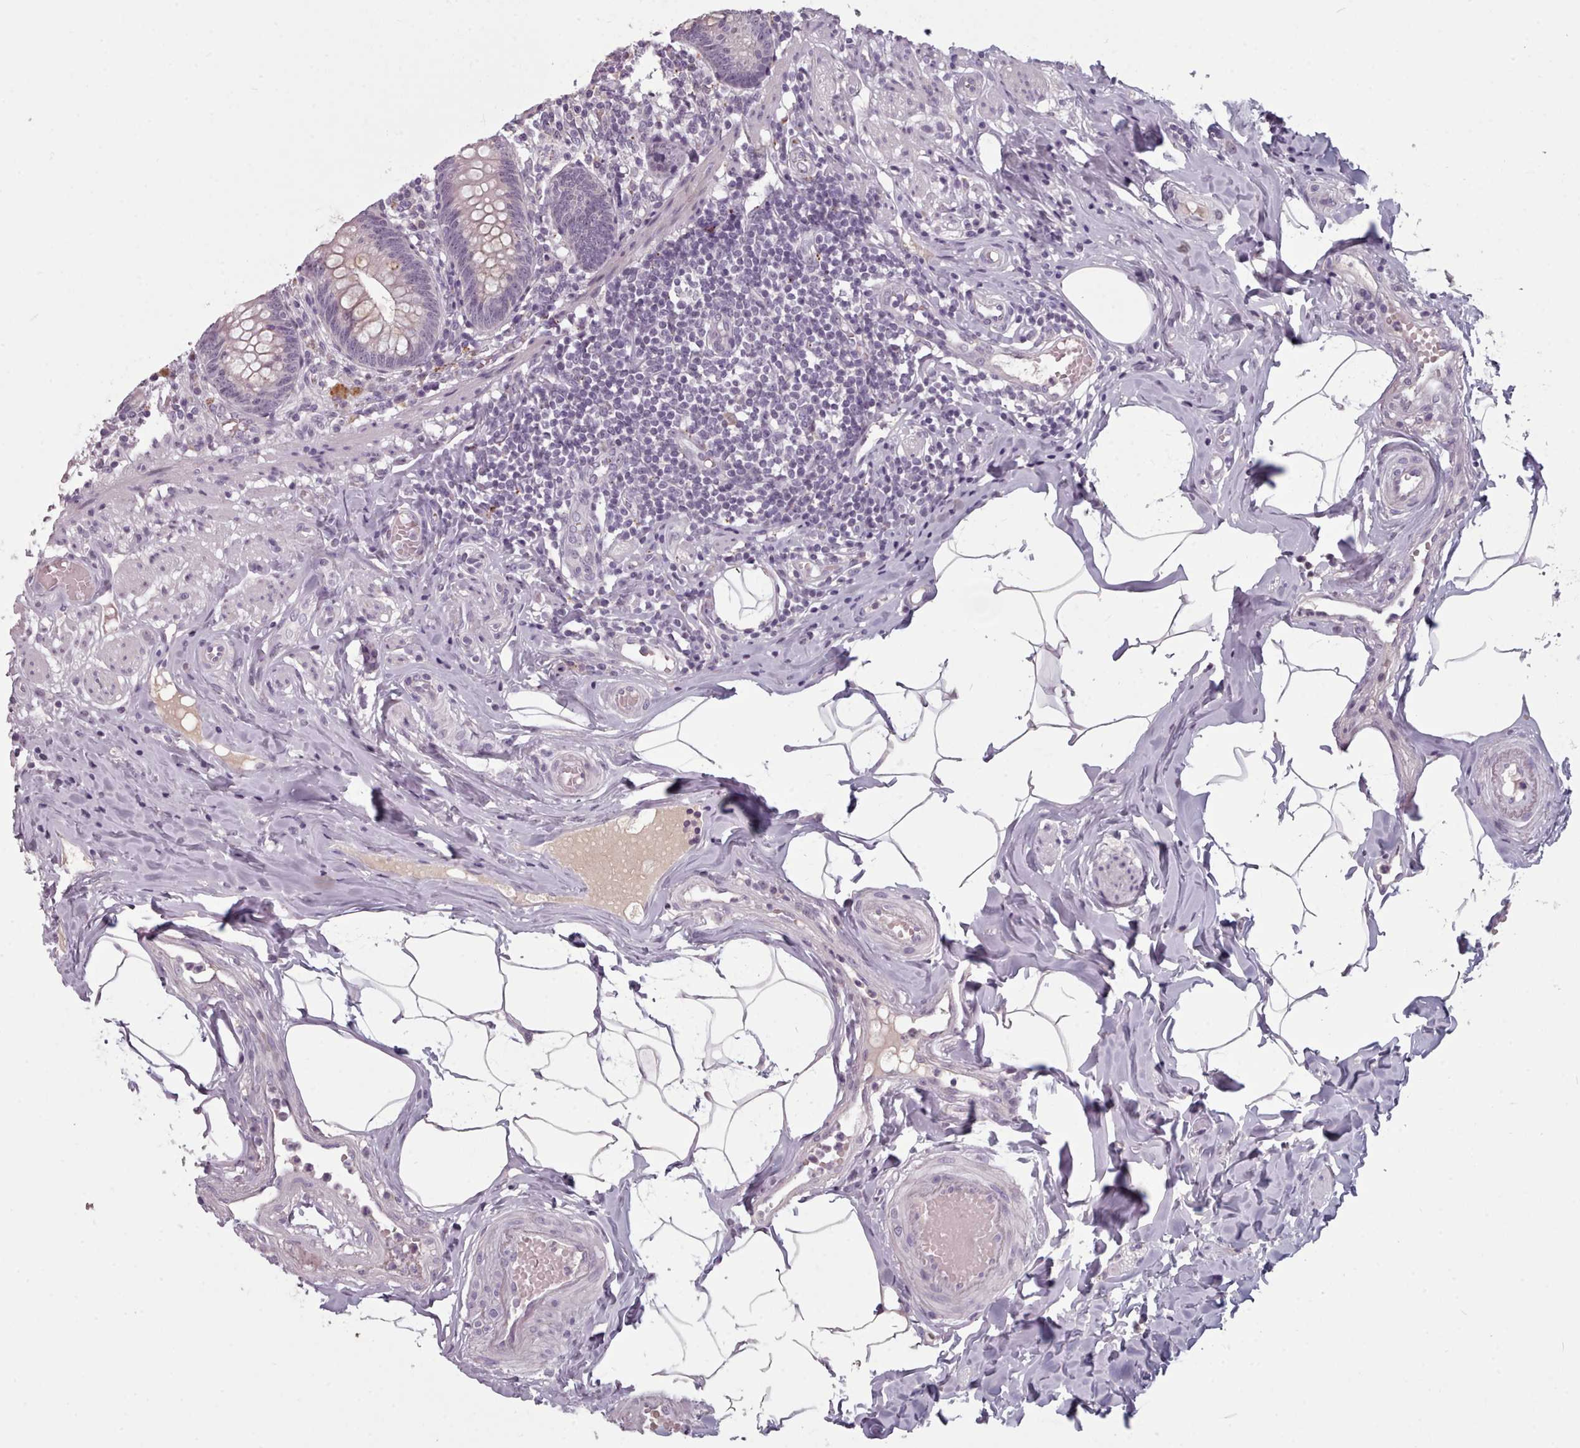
{"staining": {"intensity": "moderate", "quantity": "<25%", "location": "cytoplasmic/membranous"}, "tissue": "appendix", "cell_type": "Glandular cells", "image_type": "normal", "snomed": [{"axis": "morphology", "description": "Normal tissue, NOS"}, {"axis": "topography", "description": "Appendix"}], "caption": "This micrograph shows IHC staining of benign human appendix, with low moderate cytoplasmic/membranous staining in about <25% of glandular cells.", "gene": "PBX4", "patient": {"sex": "male", "age": 55}}